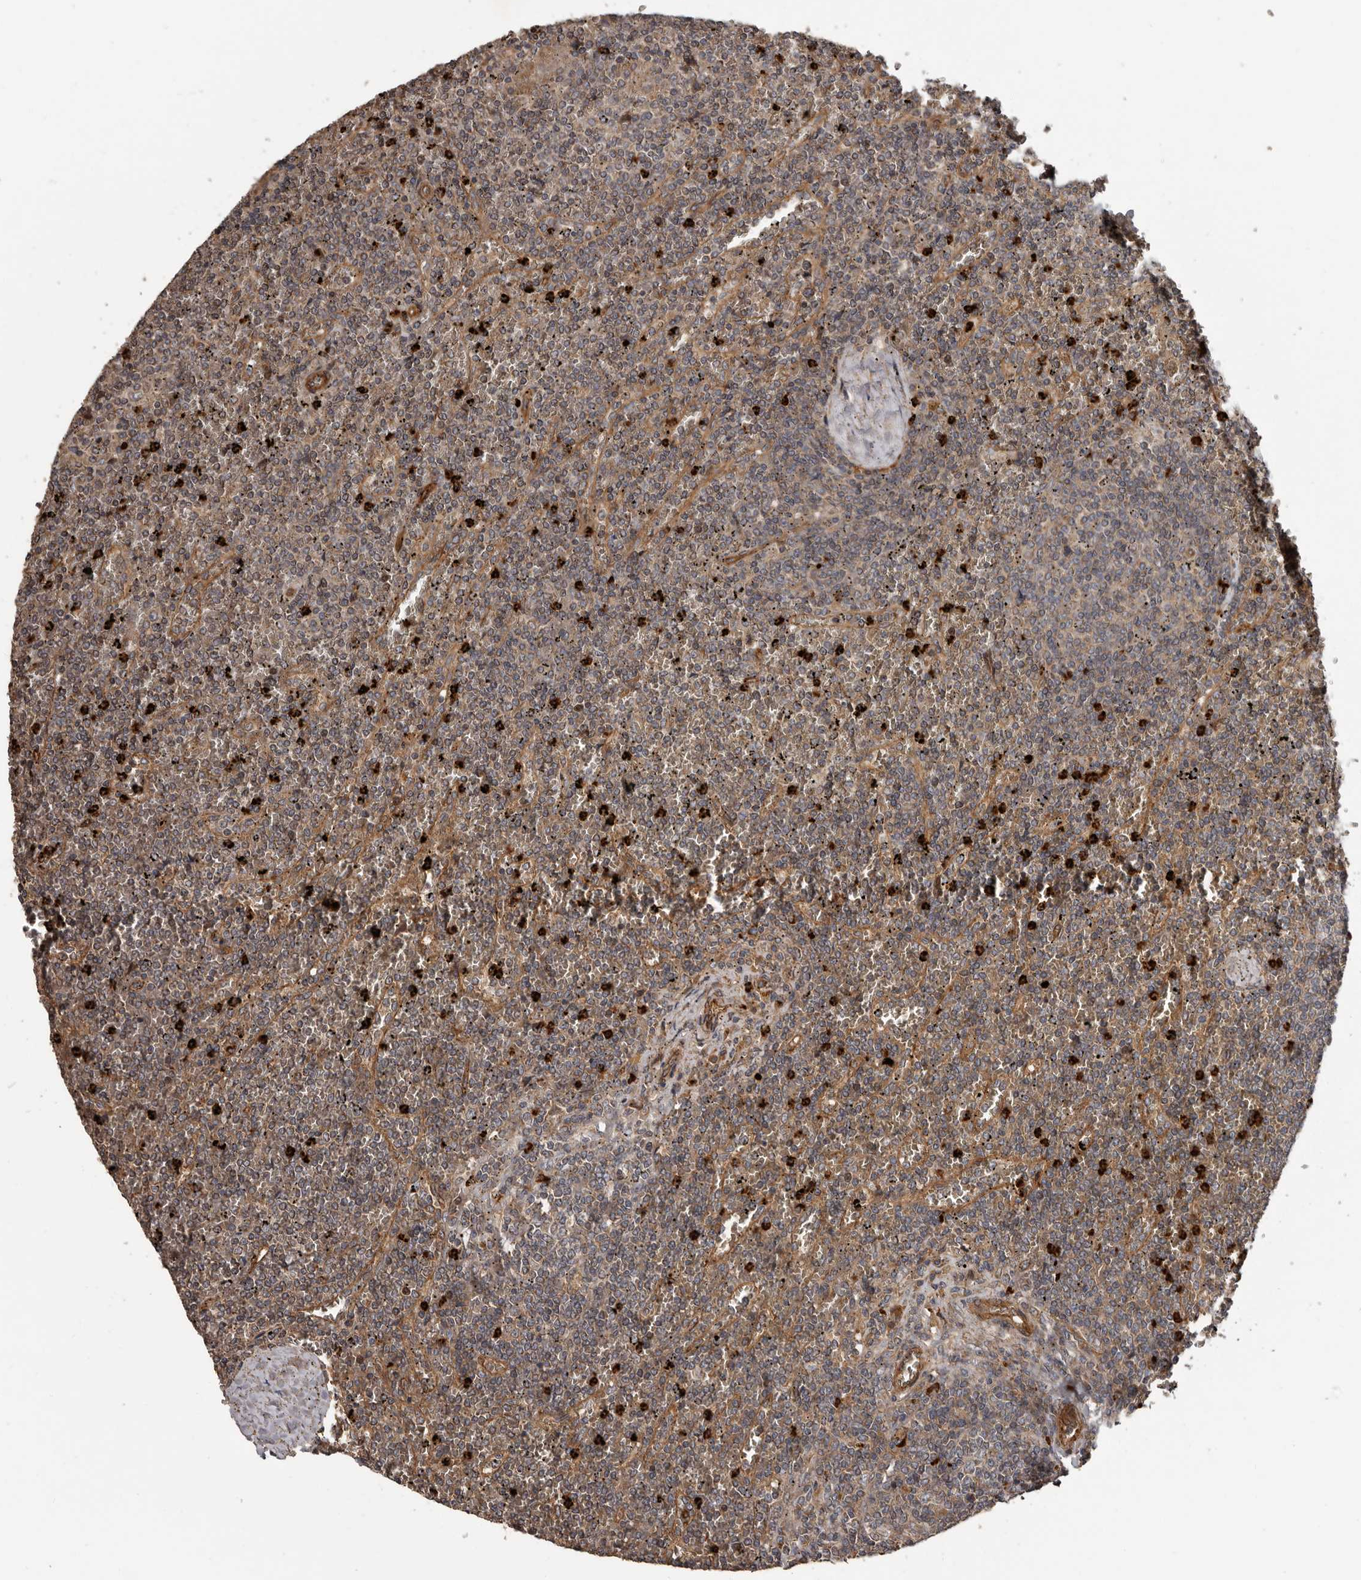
{"staining": {"intensity": "weak", "quantity": "25%-75%", "location": "cytoplasmic/membranous"}, "tissue": "lymphoma", "cell_type": "Tumor cells", "image_type": "cancer", "snomed": [{"axis": "morphology", "description": "Malignant lymphoma, non-Hodgkin's type, Low grade"}, {"axis": "topography", "description": "Spleen"}], "caption": "Immunohistochemistry of human low-grade malignant lymphoma, non-Hodgkin's type demonstrates low levels of weak cytoplasmic/membranous positivity in about 25%-75% of tumor cells.", "gene": "ARHGEF5", "patient": {"sex": "female", "age": 19}}